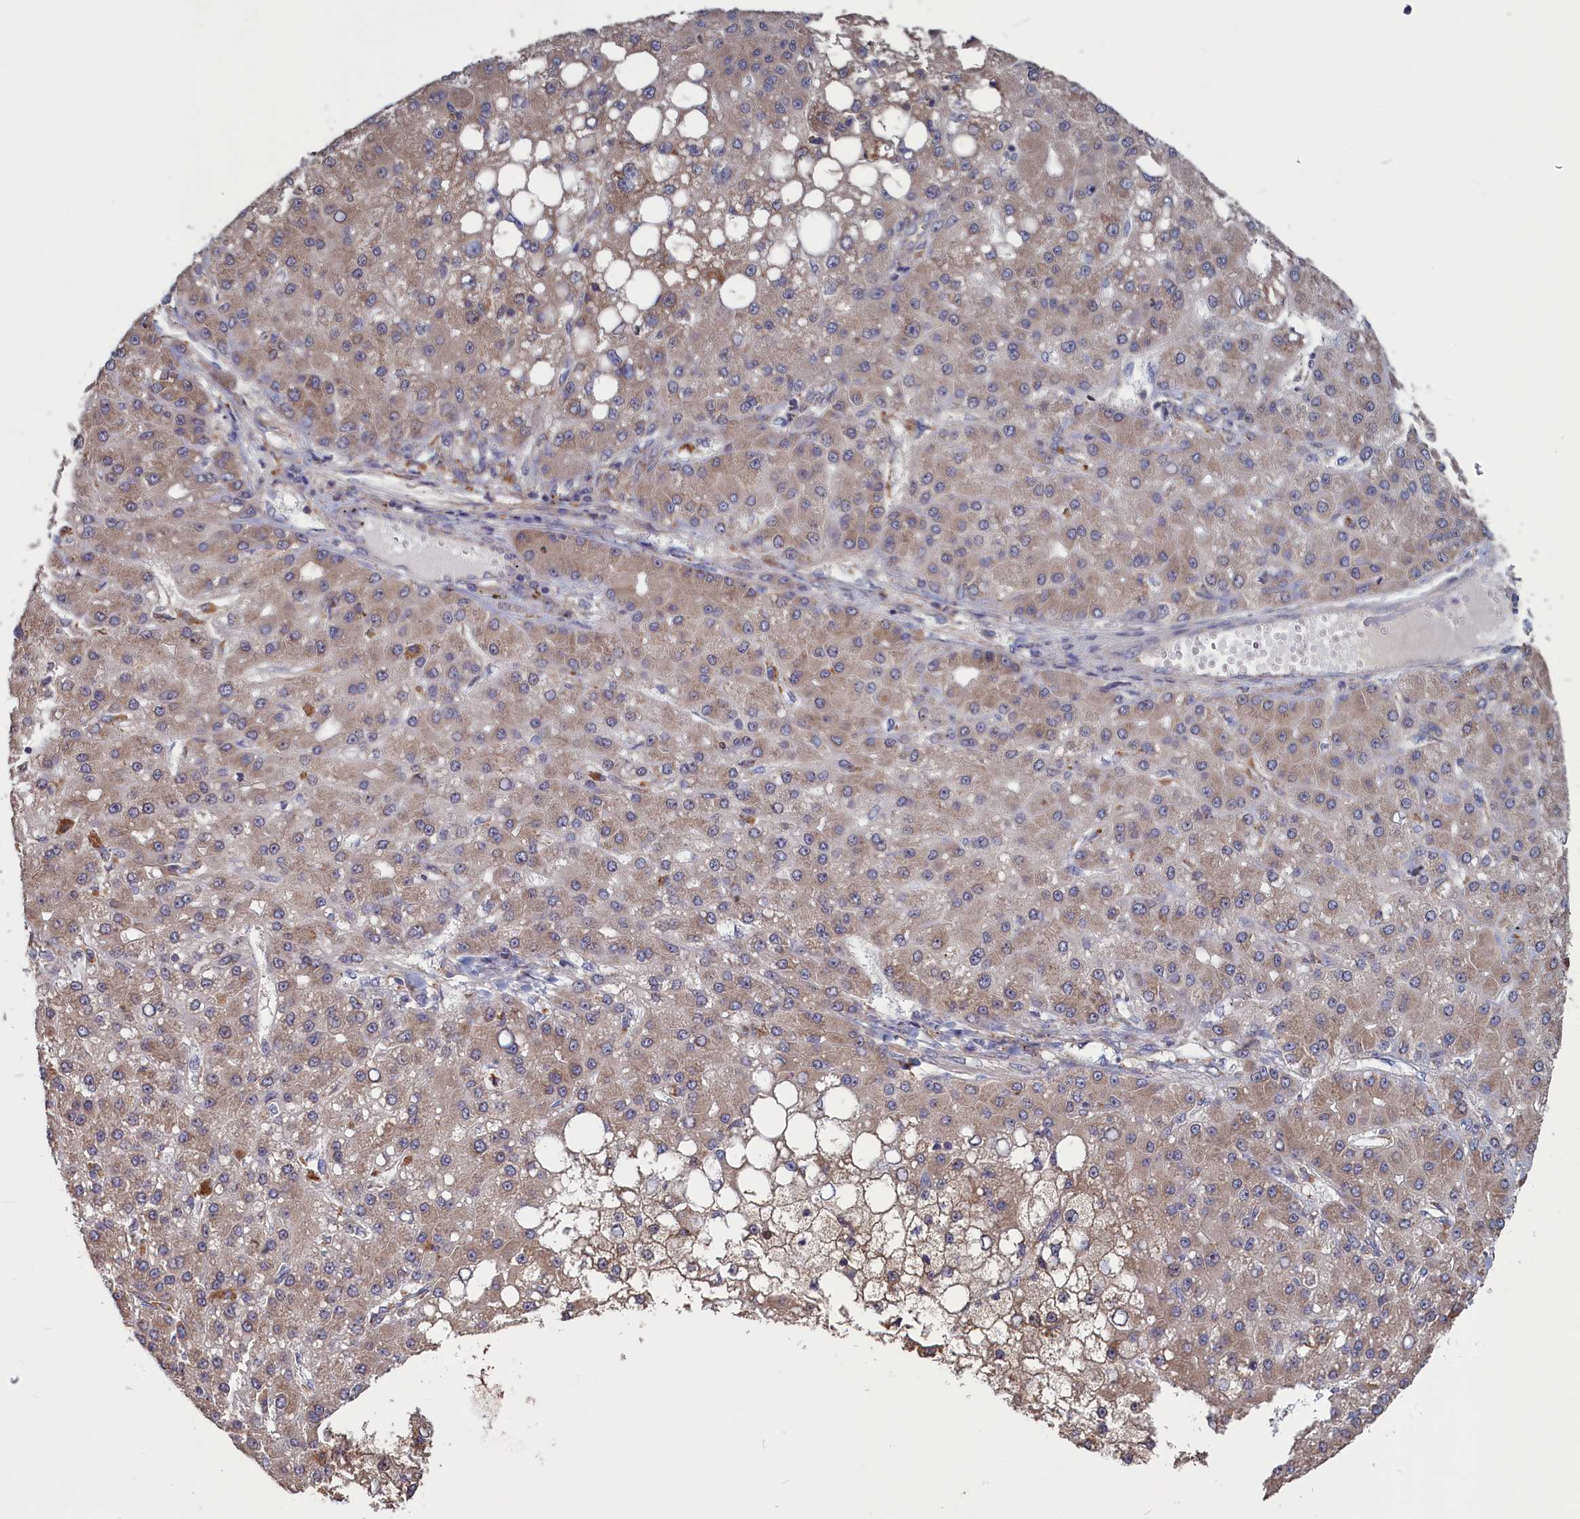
{"staining": {"intensity": "weak", "quantity": "<25%", "location": "cytoplasmic/membranous"}, "tissue": "liver cancer", "cell_type": "Tumor cells", "image_type": "cancer", "snomed": [{"axis": "morphology", "description": "Carcinoma, Hepatocellular, NOS"}, {"axis": "topography", "description": "Liver"}], "caption": "A micrograph of human liver cancer is negative for staining in tumor cells. (DAB (3,3'-diaminobenzidine) immunohistochemistry (IHC), high magnification).", "gene": "CACTIN", "patient": {"sex": "male", "age": 67}}